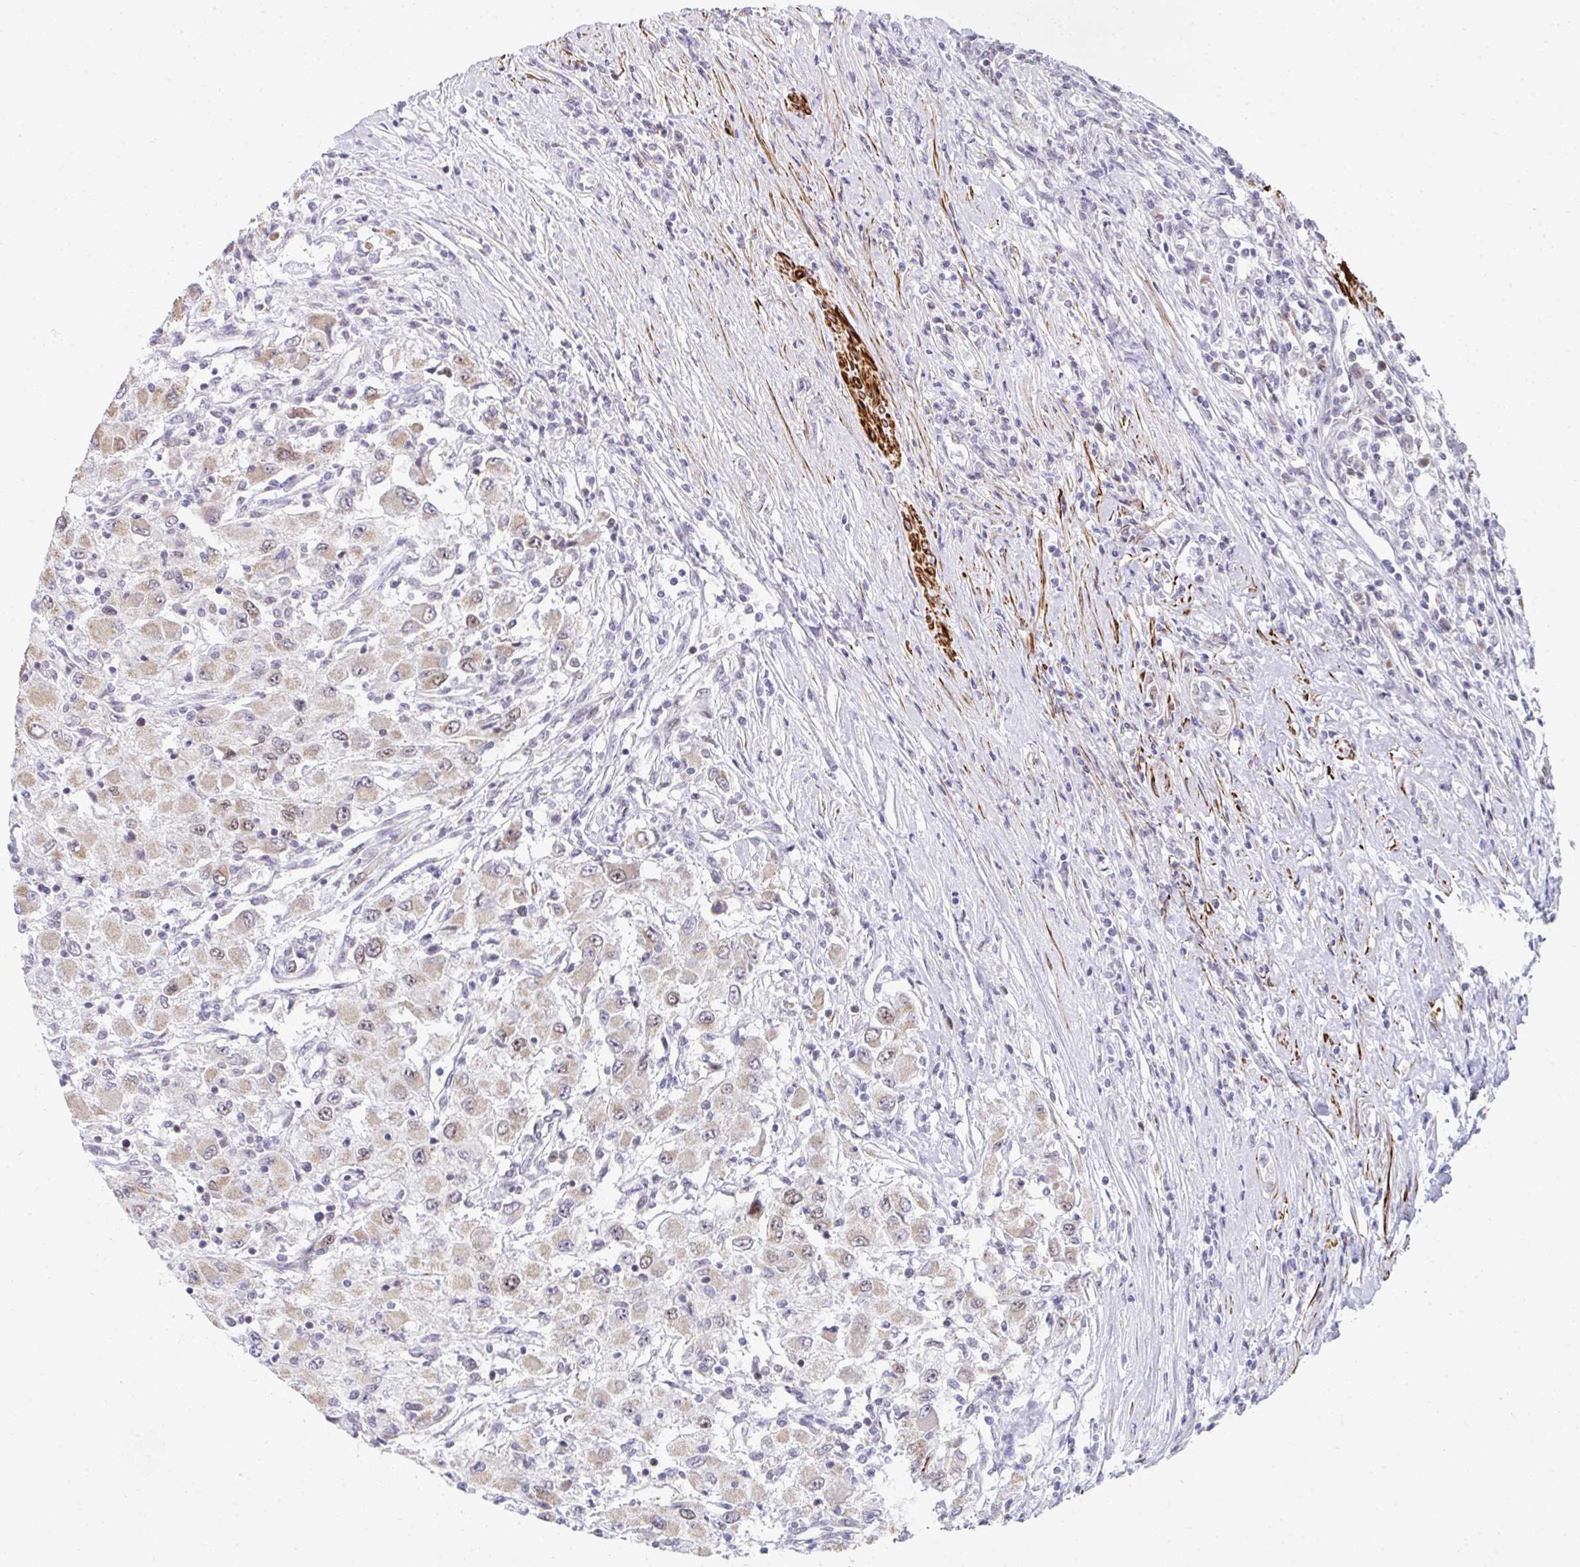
{"staining": {"intensity": "weak", "quantity": "25%-75%", "location": "cytoplasmic/membranous,nuclear"}, "tissue": "renal cancer", "cell_type": "Tumor cells", "image_type": "cancer", "snomed": [{"axis": "morphology", "description": "Adenocarcinoma, NOS"}, {"axis": "topography", "description": "Kidney"}], "caption": "Immunohistochemical staining of human renal cancer (adenocarcinoma) demonstrates weak cytoplasmic/membranous and nuclear protein staining in approximately 25%-75% of tumor cells. Immunohistochemistry (ihc) stains the protein in brown and the nuclei are stained blue.", "gene": "GINS2", "patient": {"sex": "female", "age": 67}}